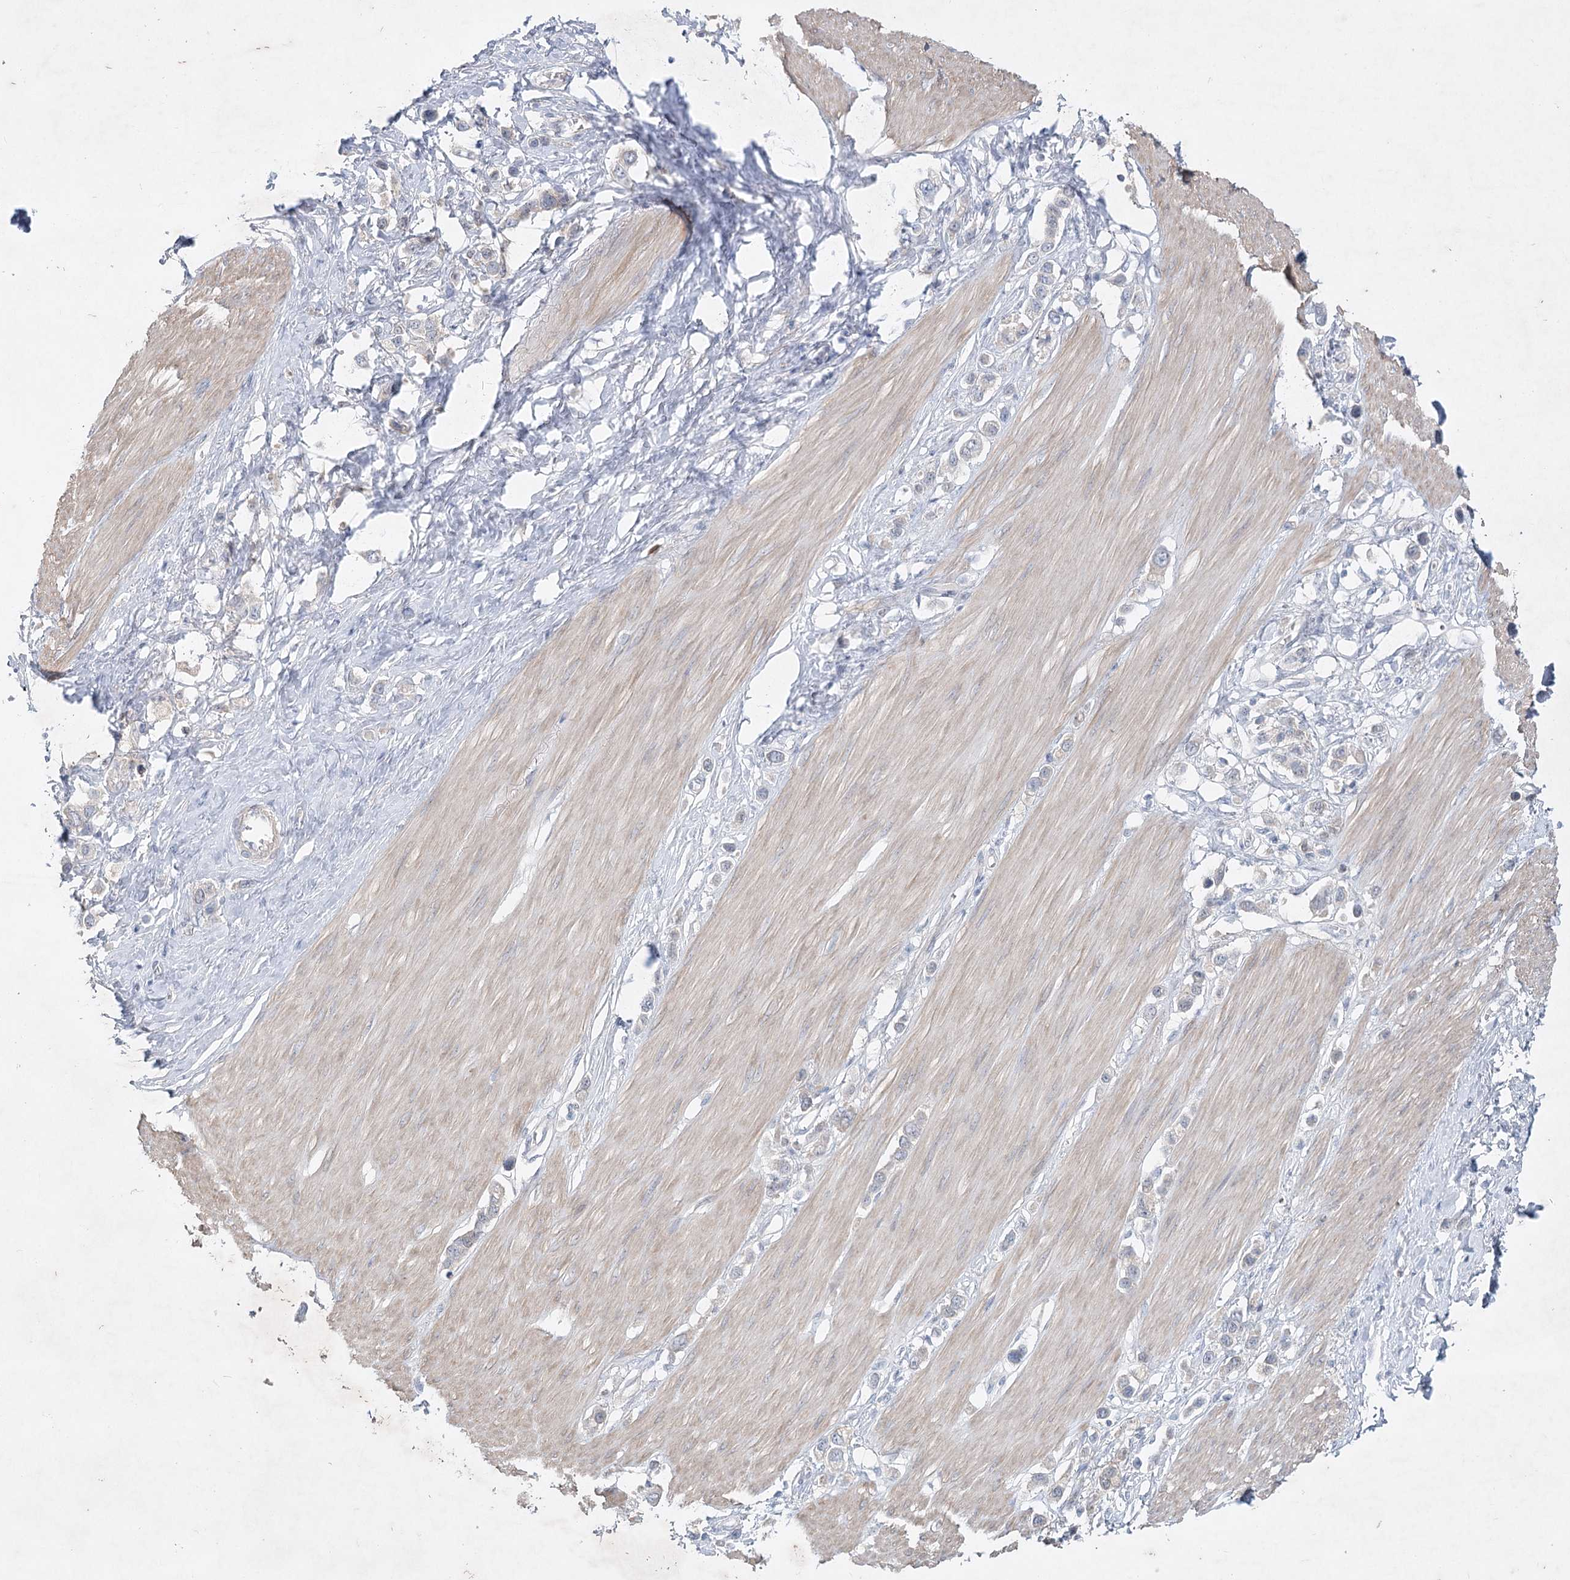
{"staining": {"intensity": "negative", "quantity": "none", "location": "none"}, "tissue": "stomach cancer", "cell_type": "Tumor cells", "image_type": "cancer", "snomed": [{"axis": "morphology", "description": "Adenocarcinoma, NOS"}, {"axis": "topography", "description": "Stomach"}], "caption": "Adenocarcinoma (stomach) stained for a protein using immunohistochemistry (IHC) exhibits no expression tumor cells.", "gene": "AAMDC", "patient": {"sex": "female", "age": 65}}